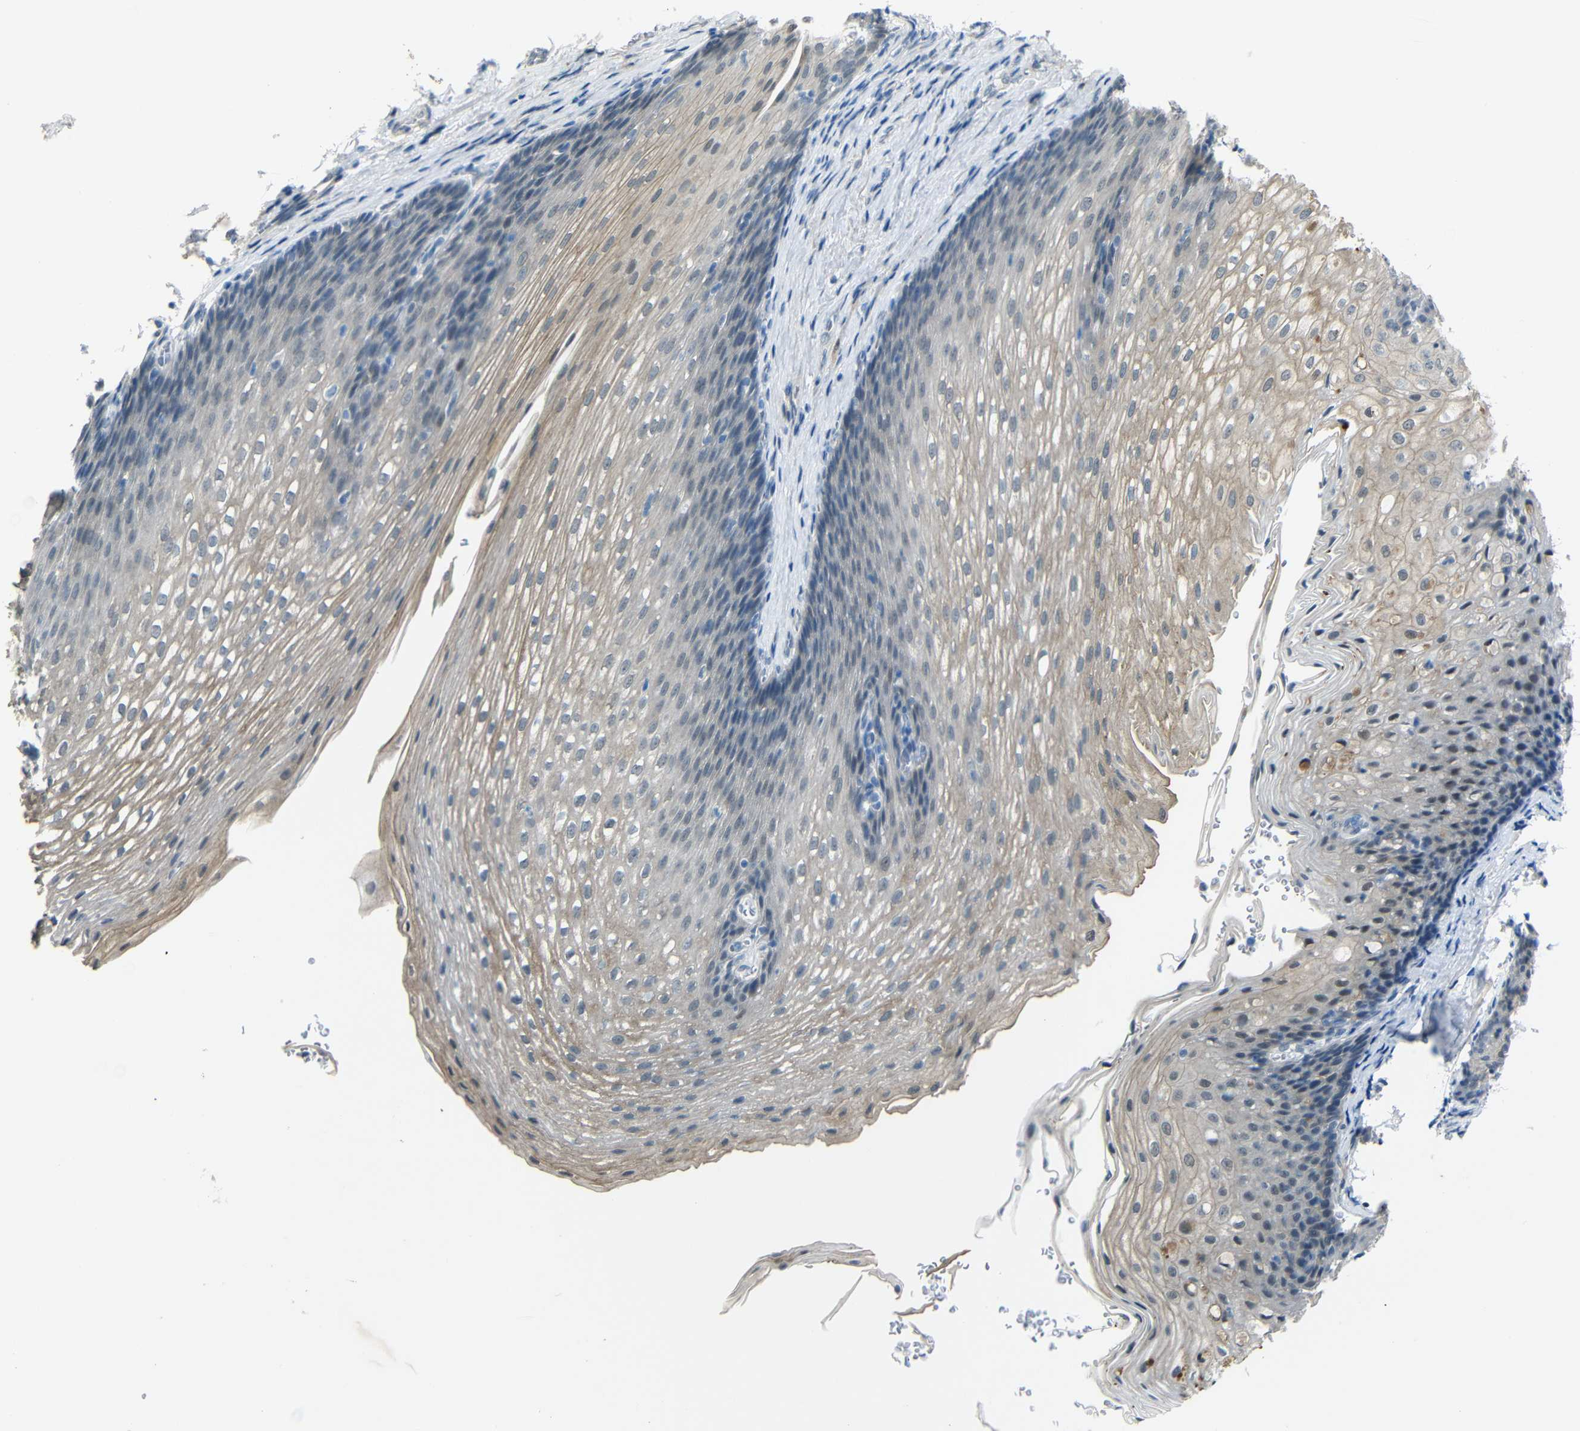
{"staining": {"intensity": "moderate", "quantity": "25%-75%", "location": "cytoplasmic/membranous"}, "tissue": "esophagus", "cell_type": "Squamous epithelial cells", "image_type": "normal", "snomed": [{"axis": "morphology", "description": "Normal tissue, NOS"}, {"axis": "topography", "description": "Esophagus"}], "caption": "Protein staining of normal esophagus demonstrates moderate cytoplasmic/membranous staining in approximately 25%-75% of squamous epithelial cells. The staining is performed using DAB (3,3'-diaminobenzidine) brown chromogen to label protein expression. The nuclei are counter-stained blue using hematoxylin.", "gene": "GPR158", "patient": {"sex": "male", "age": 48}}